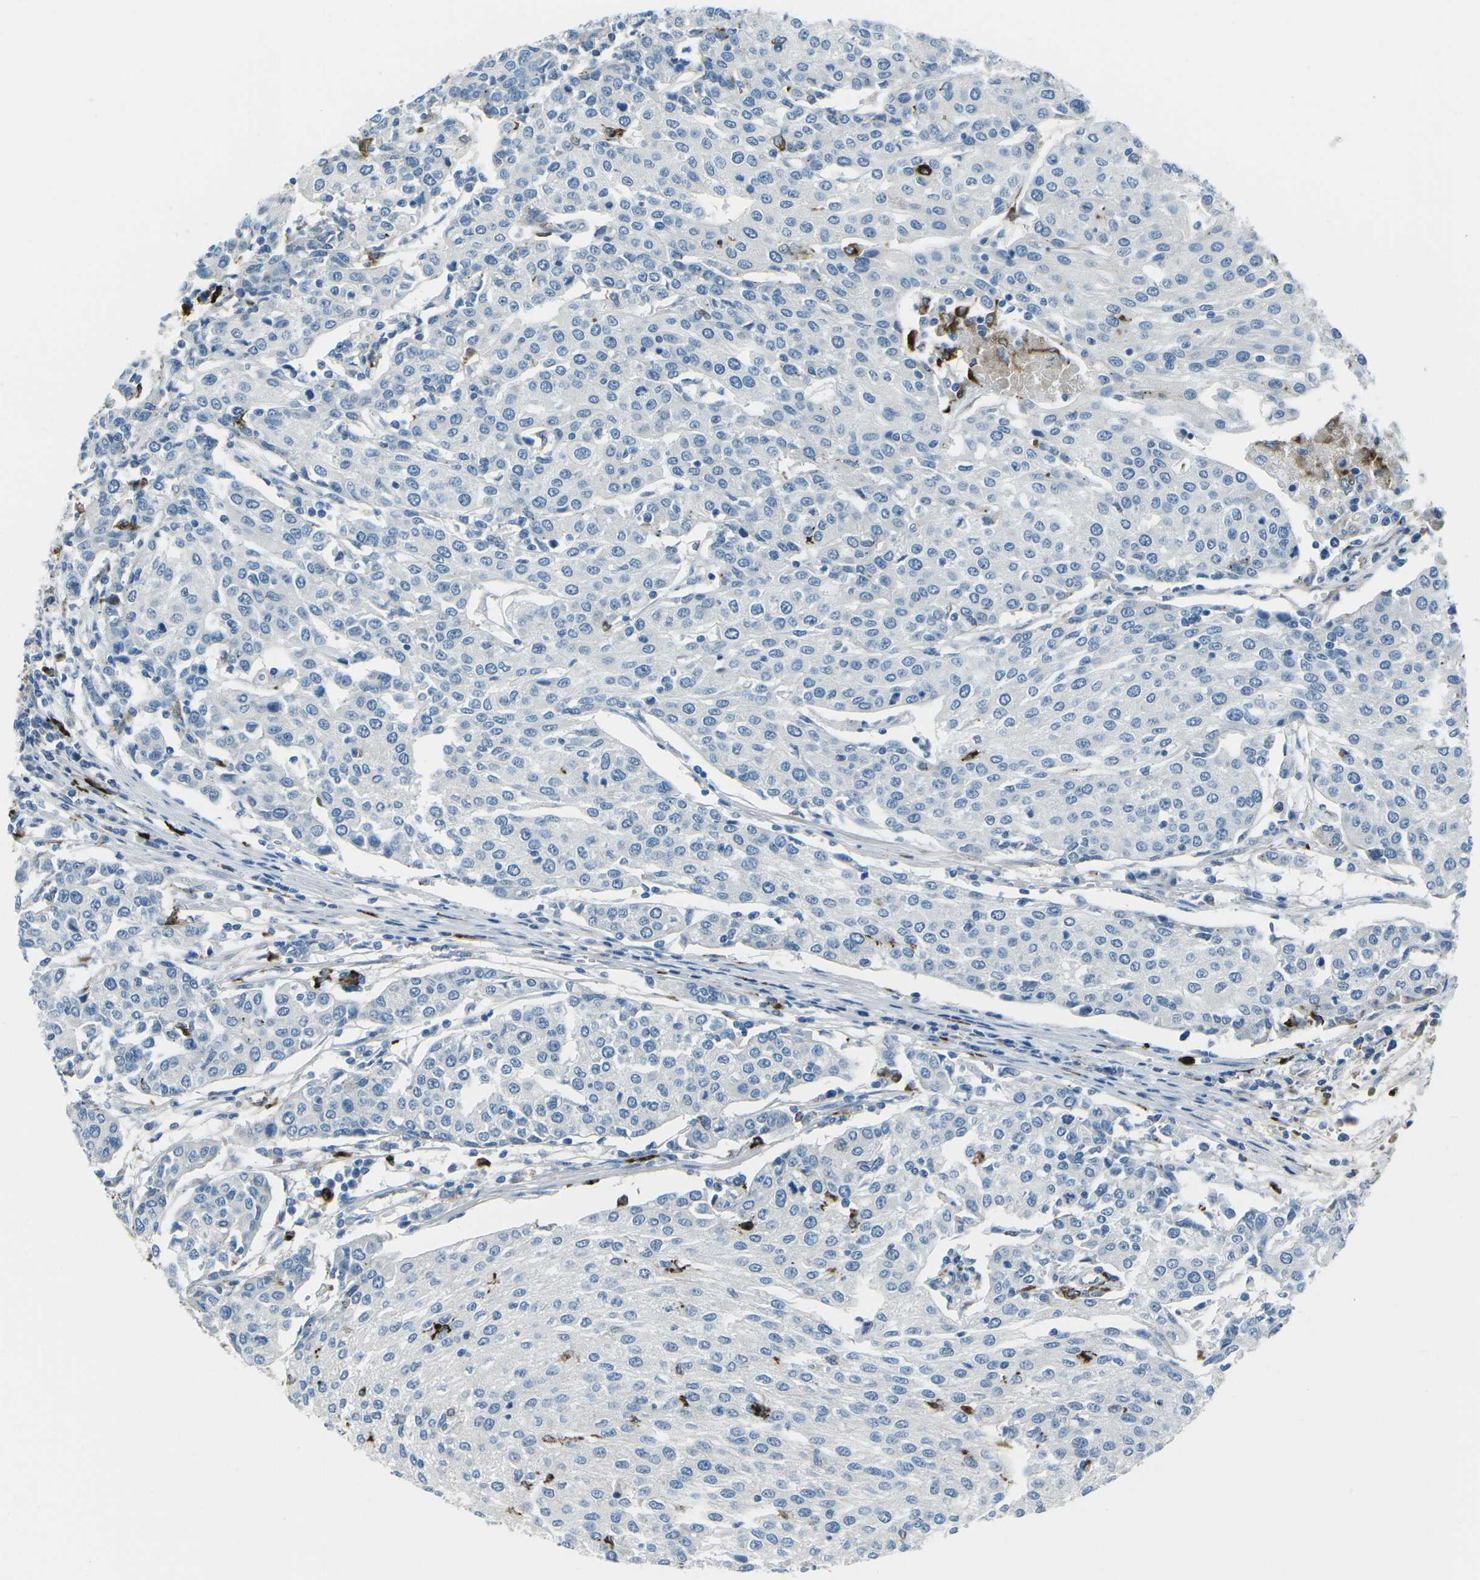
{"staining": {"intensity": "negative", "quantity": "none", "location": "none"}, "tissue": "urothelial cancer", "cell_type": "Tumor cells", "image_type": "cancer", "snomed": [{"axis": "morphology", "description": "Urothelial carcinoma, High grade"}, {"axis": "topography", "description": "Urinary bladder"}], "caption": "Immunohistochemistry (IHC) micrograph of neoplastic tissue: human high-grade urothelial carcinoma stained with DAB displays no significant protein expression in tumor cells.", "gene": "FCN1", "patient": {"sex": "female", "age": 85}}